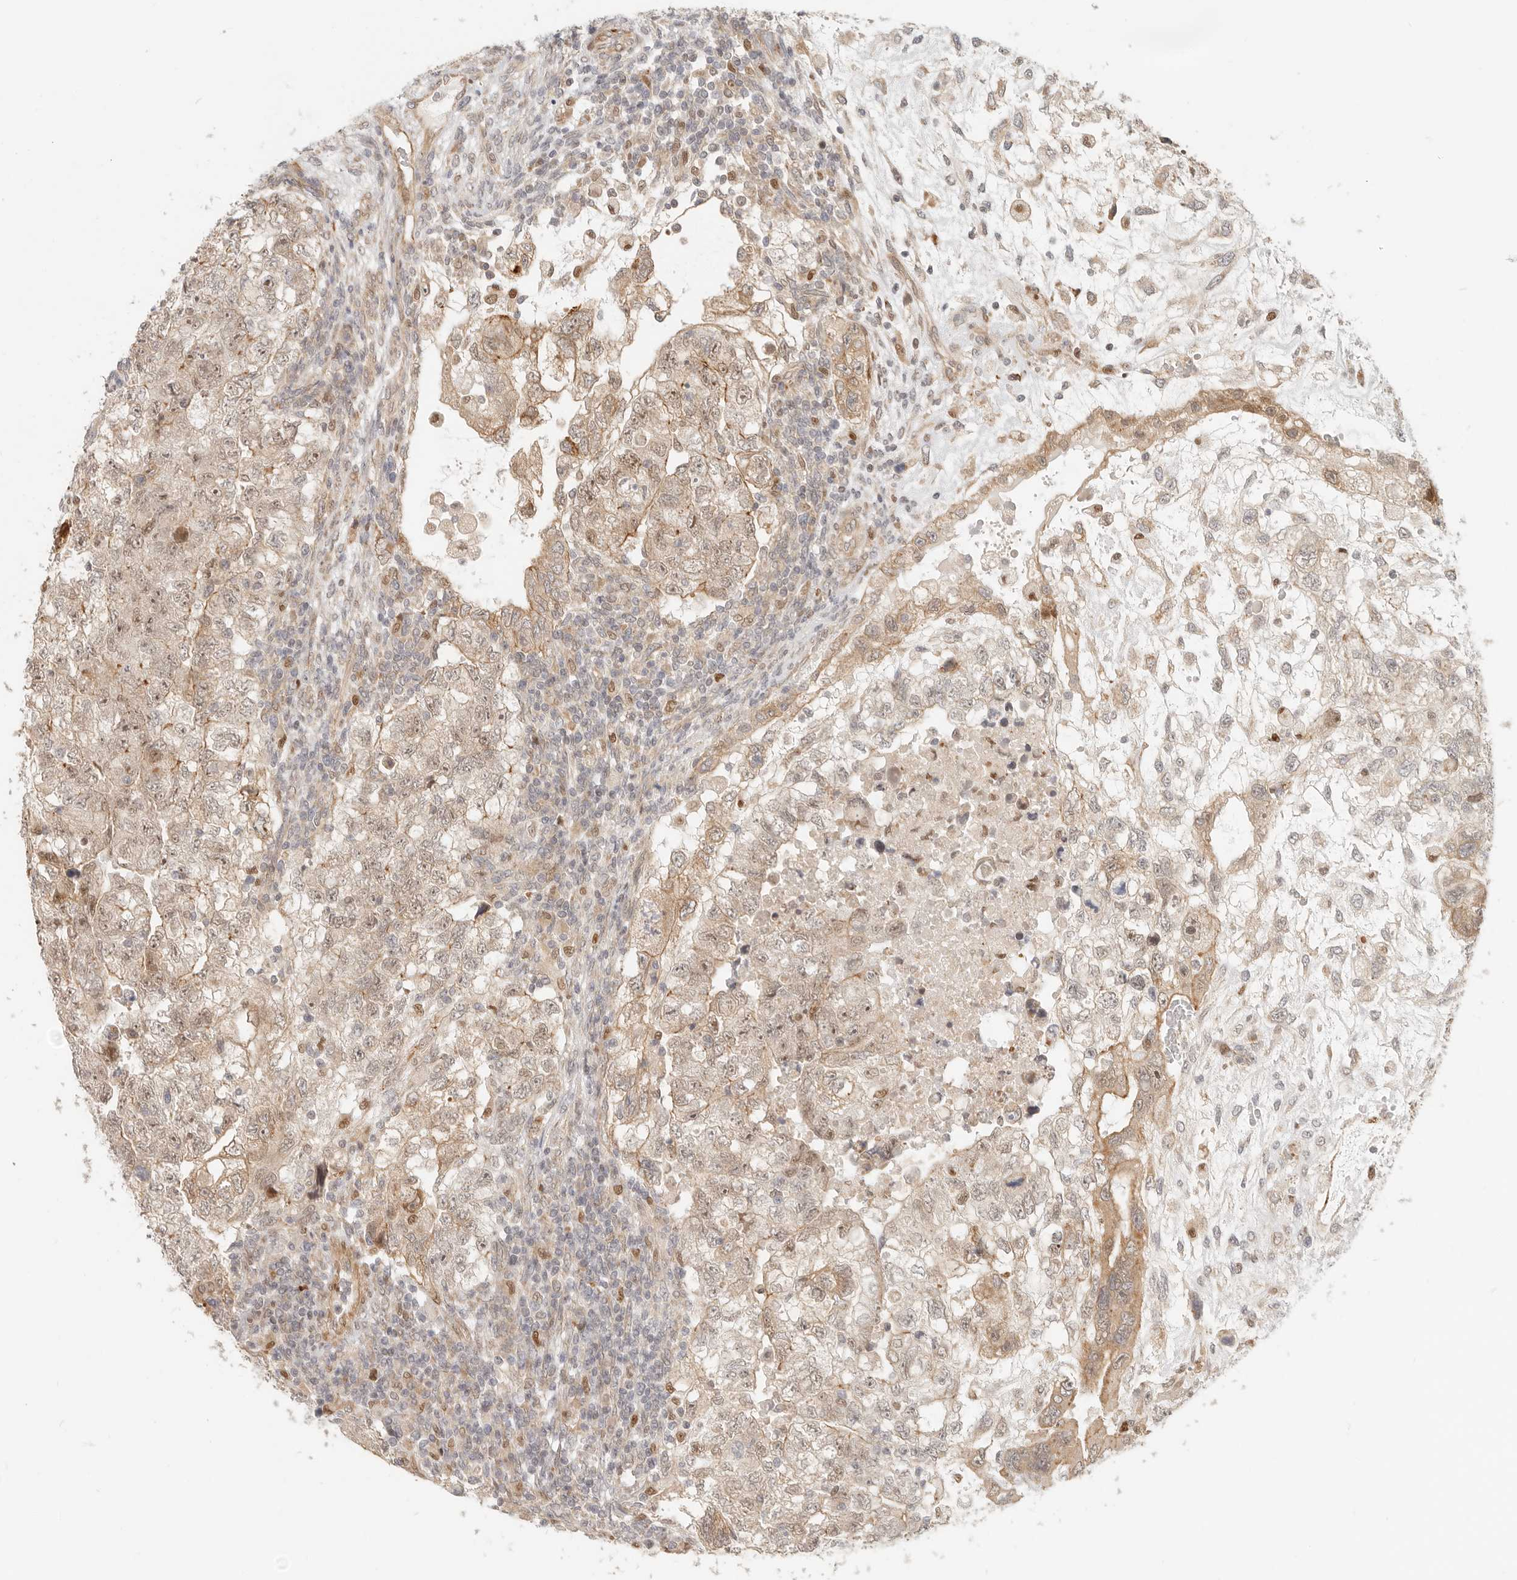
{"staining": {"intensity": "weak", "quantity": ">75%", "location": "cytoplasmic/membranous"}, "tissue": "testis cancer", "cell_type": "Tumor cells", "image_type": "cancer", "snomed": [{"axis": "morphology", "description": "Carcinoma, Embryonal, NOS"}, {"axis": "topography", "description": "Testis"}], "caption": "An immunohistochemistry image of neoplastic tissue is shown. Protein staining in brown highlights weak cytoplasmic/membranous positivity in embryonal carcinoma (testis) within tumor cells. (Stains: DAB (3,3'-diaminobenzidine) in brown, nuclei in blue, Microscopy: brightfield microscopy at high magnification).", "gene": "TUFT1", "patient": {"sex": "male", "age": 37}}